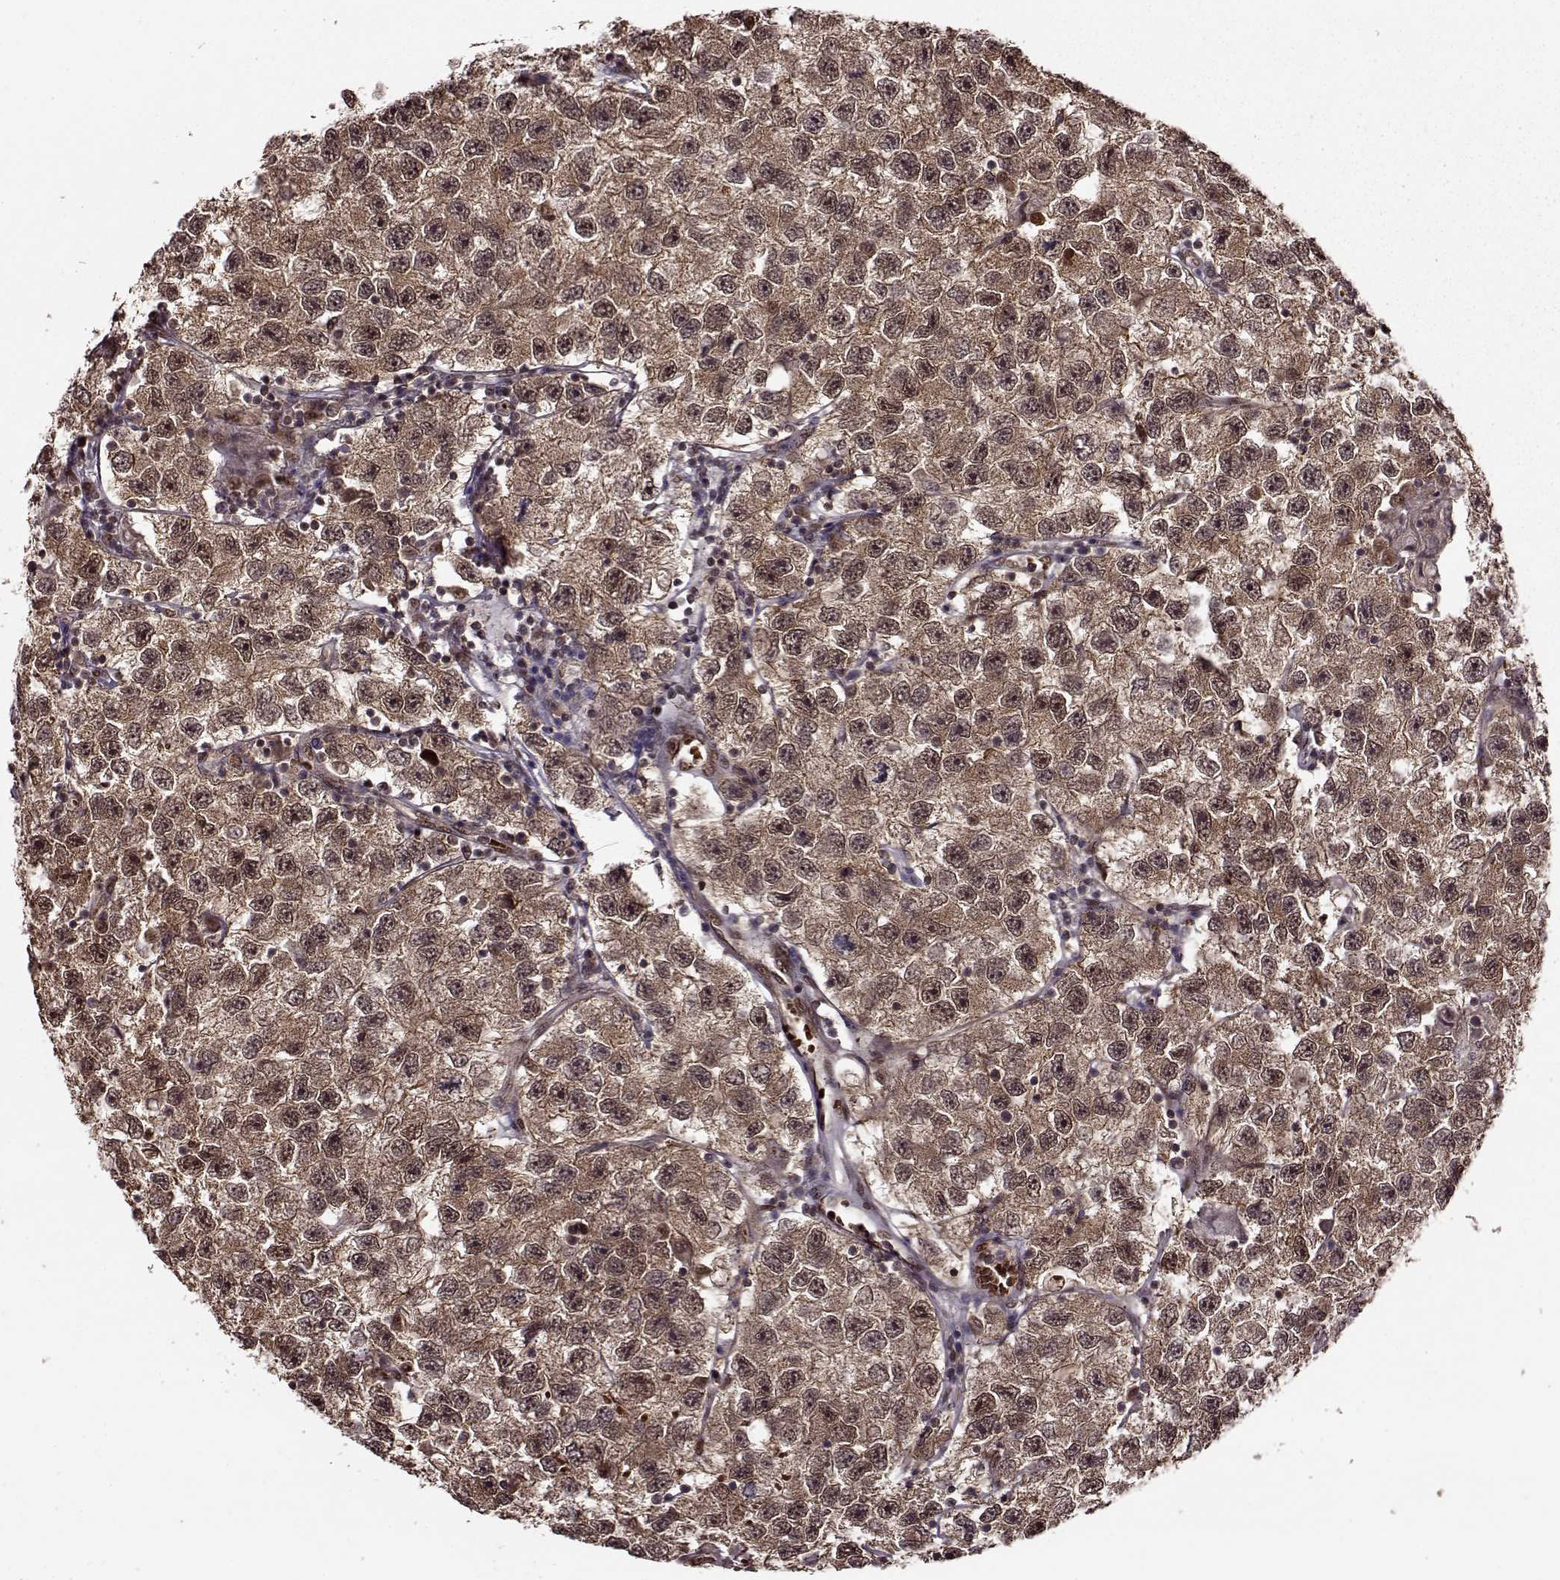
{"staining": {"intensity": "moderate", "quantity": ">75%", "location": "cytoplasmic/membranous,nuclear"}, "tissue": "testis cancer", "cell_type": "Tumor cells", "image_type": "cancer", "snomed": [{"axis": "morphology", "description": "Seminoma, NOS"}, {"axis": "topography", "description": "Testis"}], "caption": "A high-resolution image shows immunohistochemistry staining of testis seminoma, which reveals moderate cytoplasmic/membranous and nuclear expression in approximately >75% of tumor cells. The protein of interest is stained brown, and the nuclei are stained in blue (DAB IHC with brightfield microscopy, high magnification).", "gene": "FTO", "patient": {"sex": "male", "age": 26}}